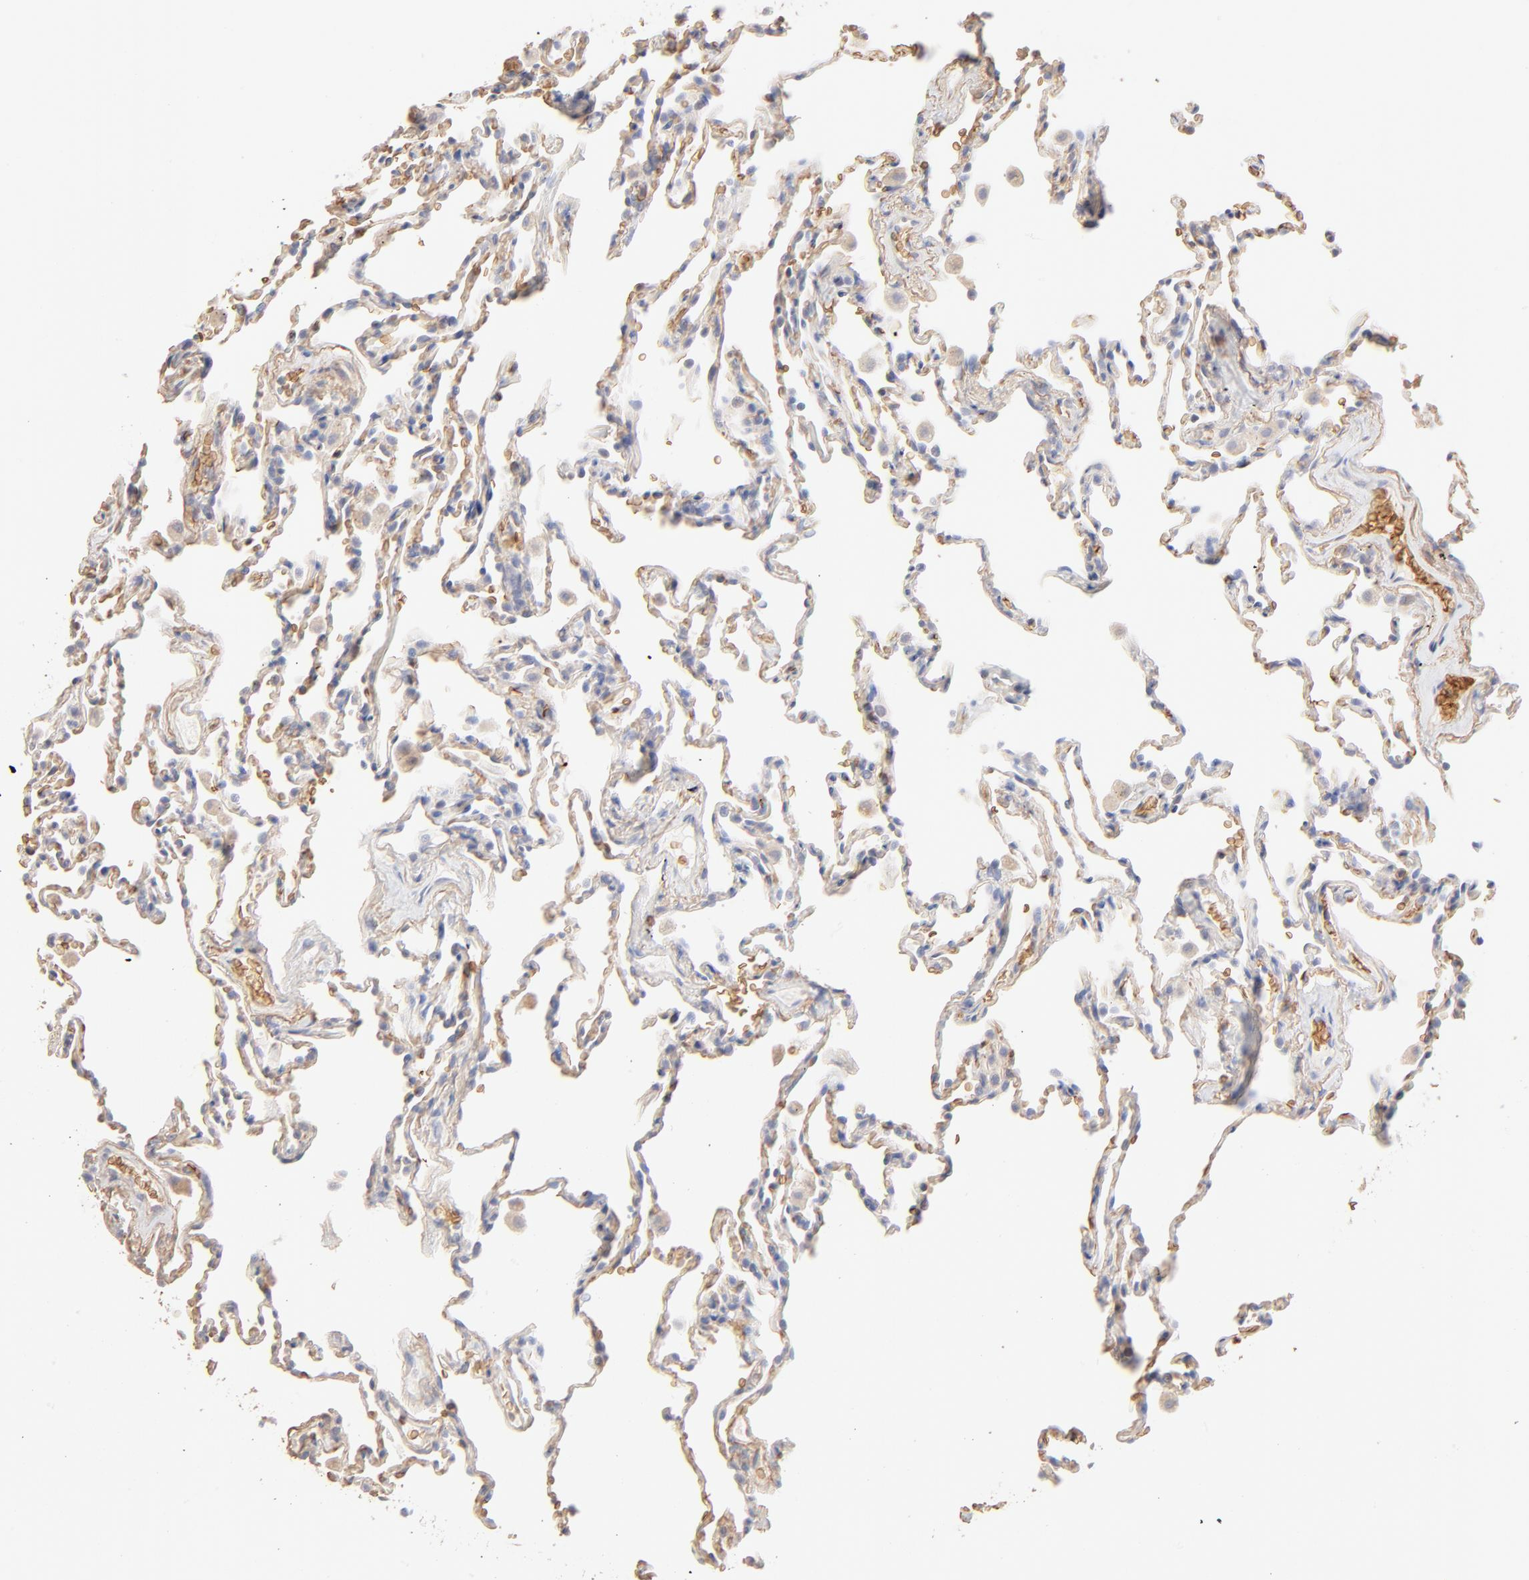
{"staining": {"intensity": "negative", "quantity": "none", "location": "none"}, "tissue": "lung", "cell_type": "Alveolar cells", "image_type": "normal", "snomed": [{"axis": "morphology", "description": "Normal tissue, NOS"}, {"axis": "morphology", "description": "Soft tissue tumor metastatic"}, {"axis": "topography", "description": "Lung"}], "caption": "Immunohistochemistry (IHC) photomicrograph of unremarkable lung: lung stained with DAB (3,3'-diaminobenzidine) shows no significant protein positivity in alveolar cells.", "gene": "SPTB", "patient": {"sex": "male", "age": 59}}